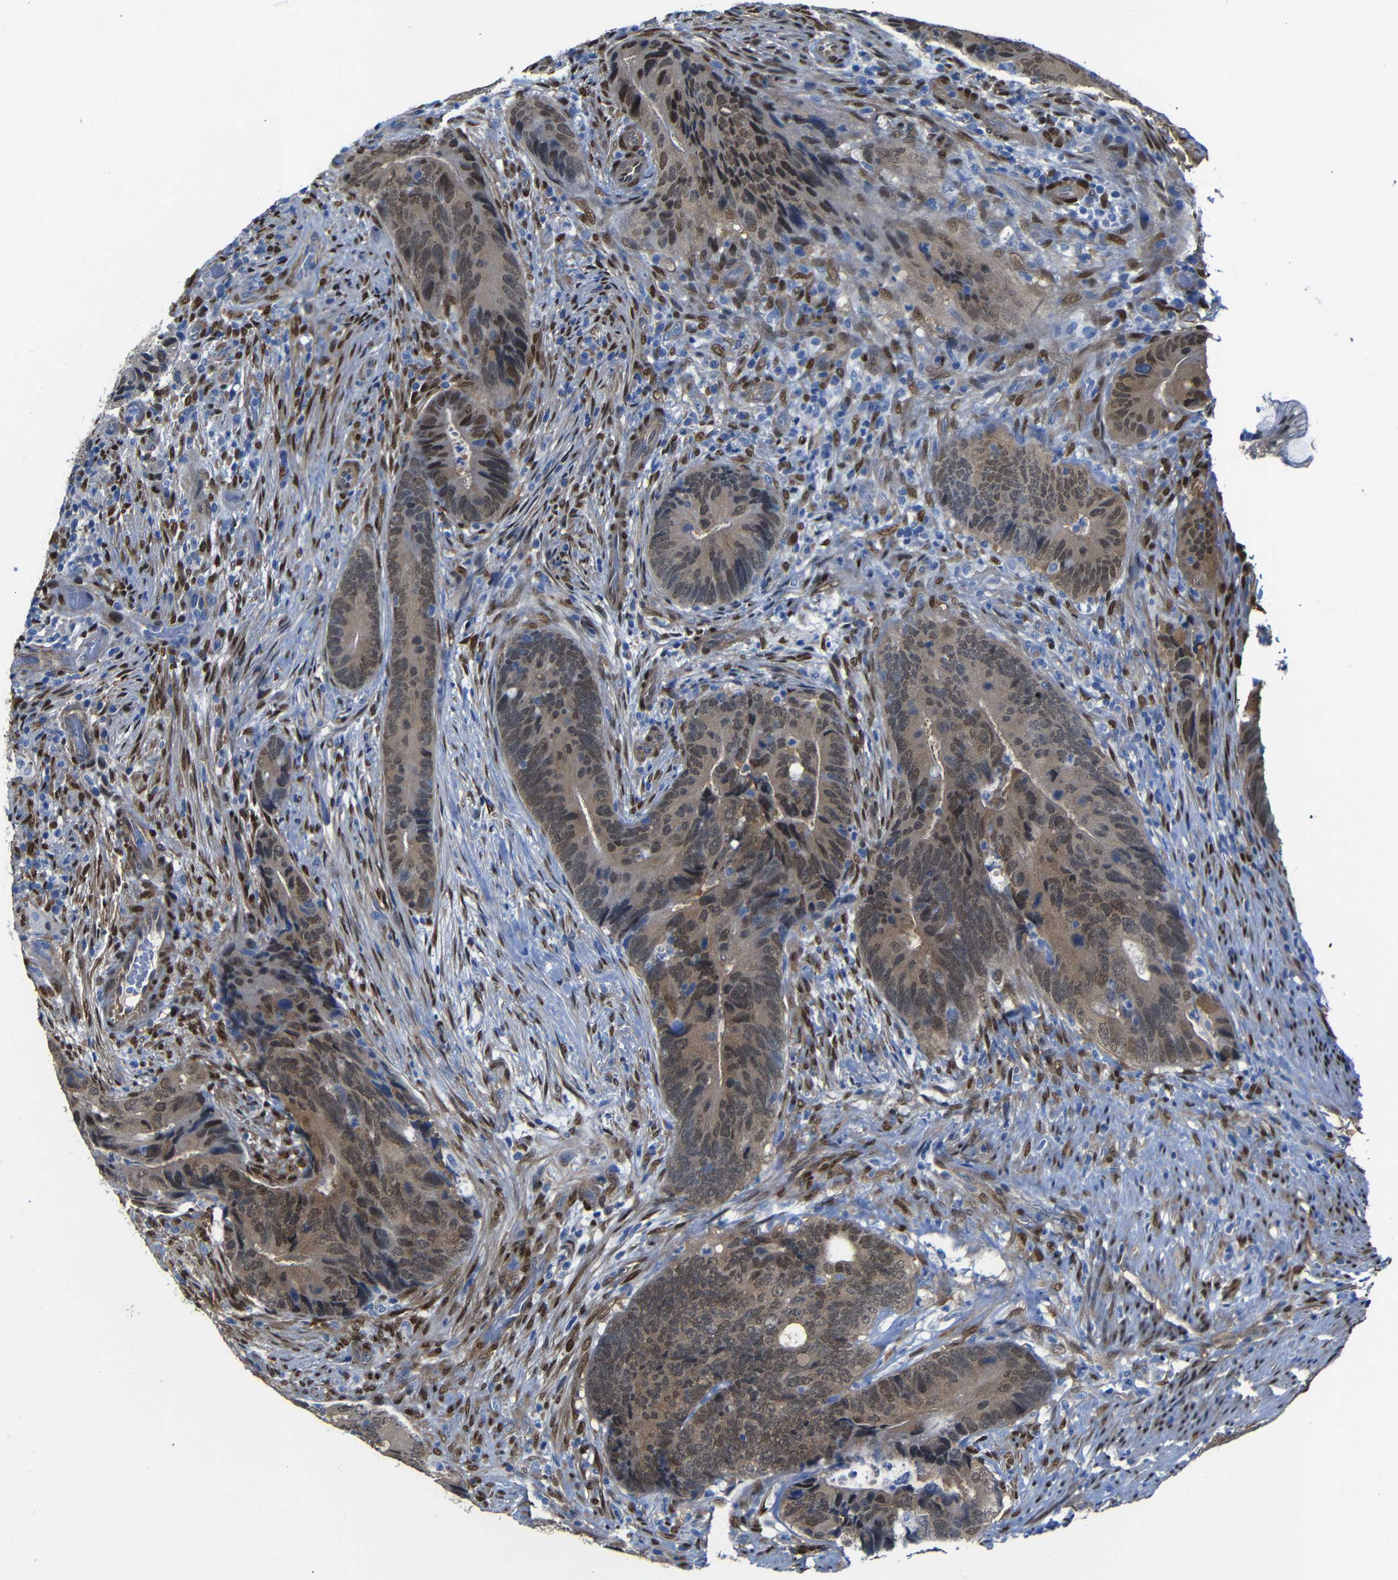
{"staining": {"intensity": "moderate", "quantity": ">75%", "location": "cytoplasmic/membranous,nuclear"}, "tissue": "colorectal cancer", "cell_type": "Tumor cells", "image_type": "cancer", "snomed": [{"axis": "morphology", "description": "Normal tissue, NOS"}, {"axis": "morphology", "description": "Adenocarcinoma, NOS"}, {"axis": "topography", "description": "Colon"}], "caption": "Human colorectal cancer (adenocarcinoma) stained for a protein (brown) demonstrates moderate cytoplasmic/membranous and nuclear positive staining in about >75% of tumor cells.", "gene": "YAP1", "patient": {"sex": "male", "age": 56}}